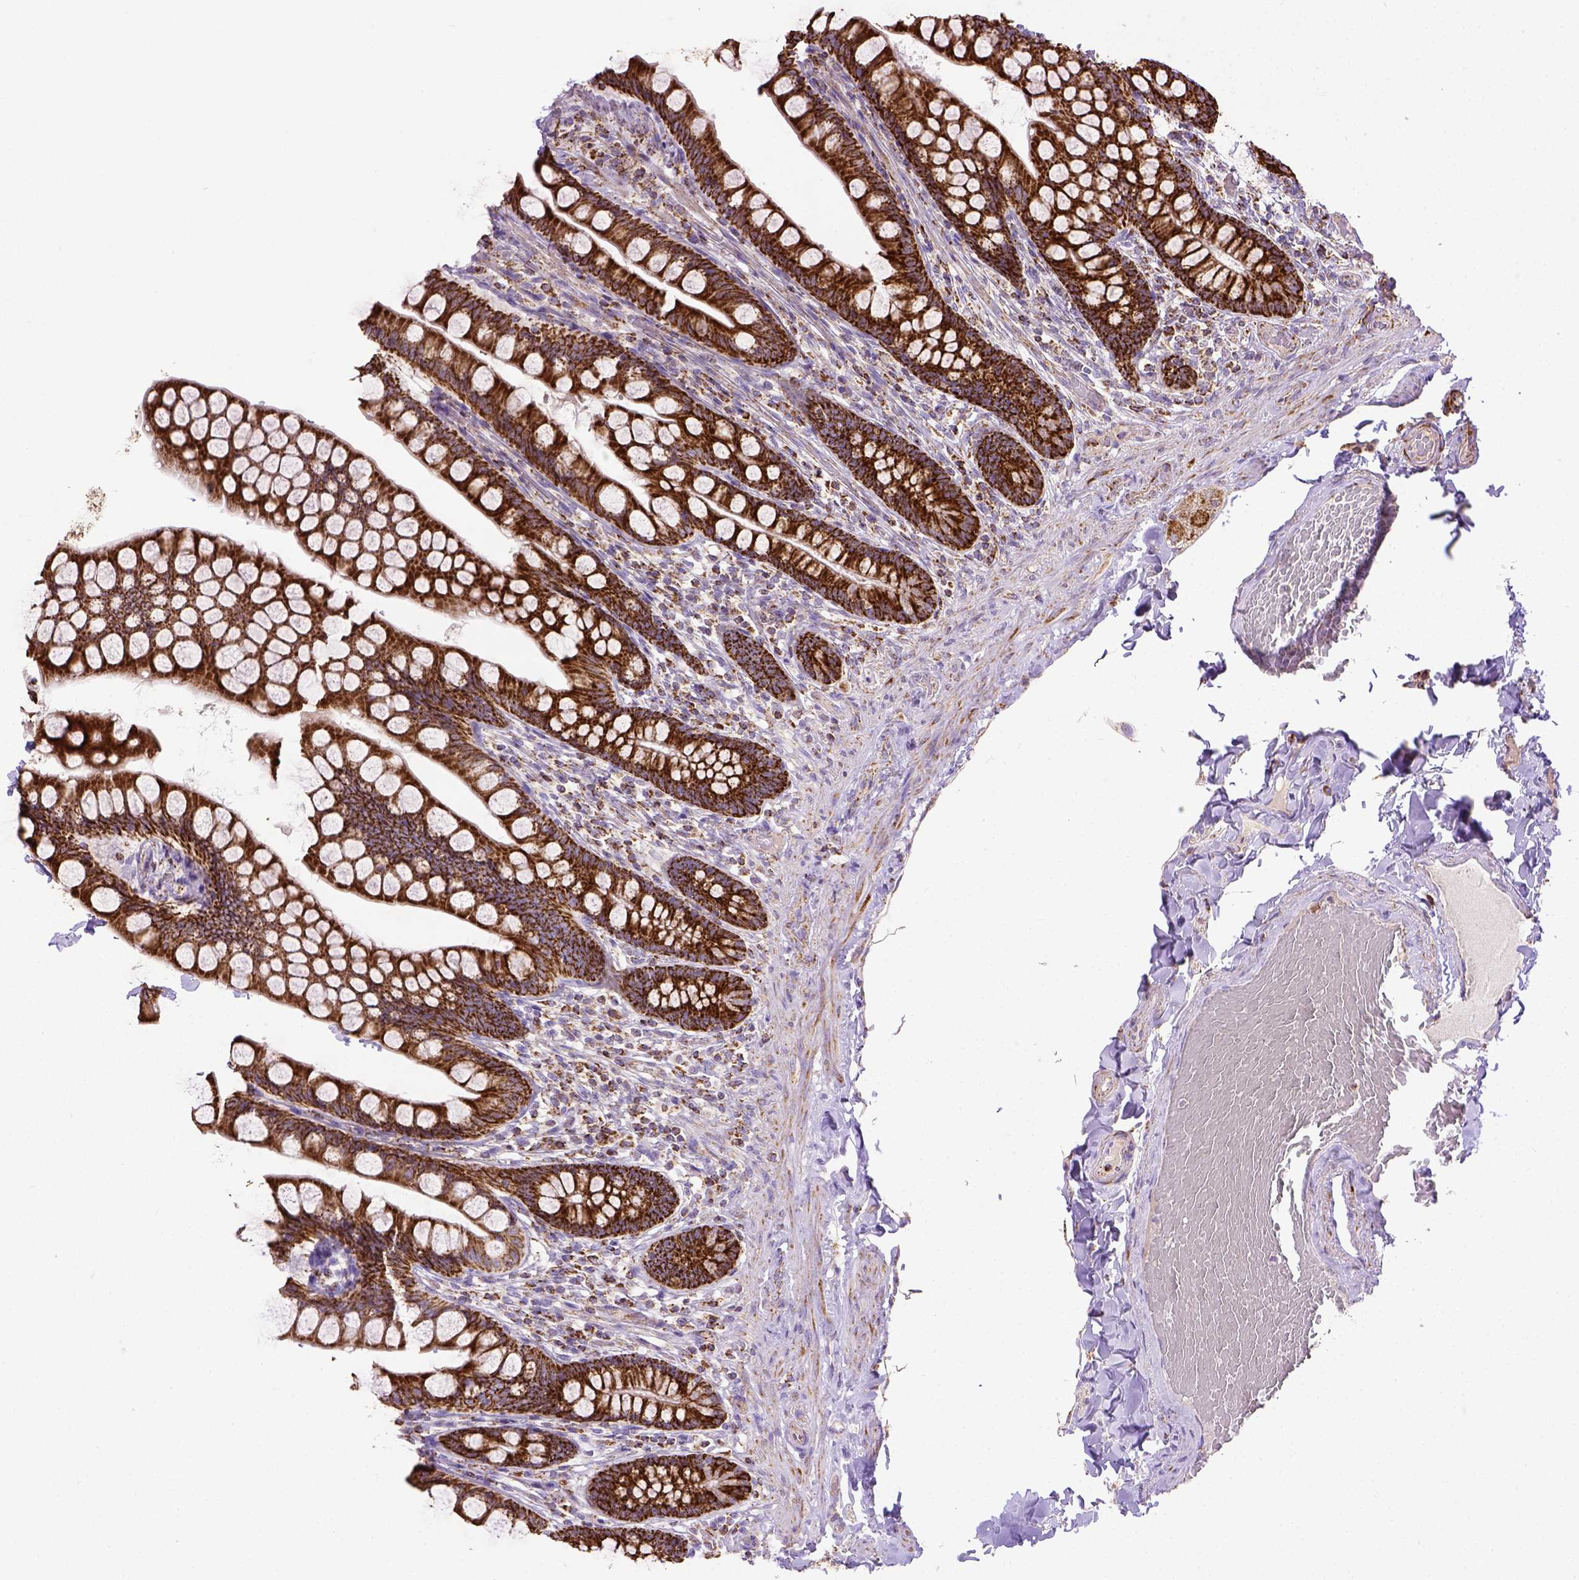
{"staining": {"intensity": "strong", "quantity": ">75%", "location": "cytoplasmic/membranous"}, "tissue": "small intestine", "cell_type": "Glandular cells", "image_type": "normal", "snomed": [{"axis": "morphology", "description": "Normal tissue, NOS"}, {"axis": "topography", "description": "Small intestine"}], "caption": "Immunohistochemical staining of benign small intestine displays strong cytoplasmic/membranous protein positivity in about >75% of glandular cells. (brown staining indicates protein expression, while blue staining denotes nuclei).", "gene": "MT", "patient": {"sex": "male", "age": 70}}